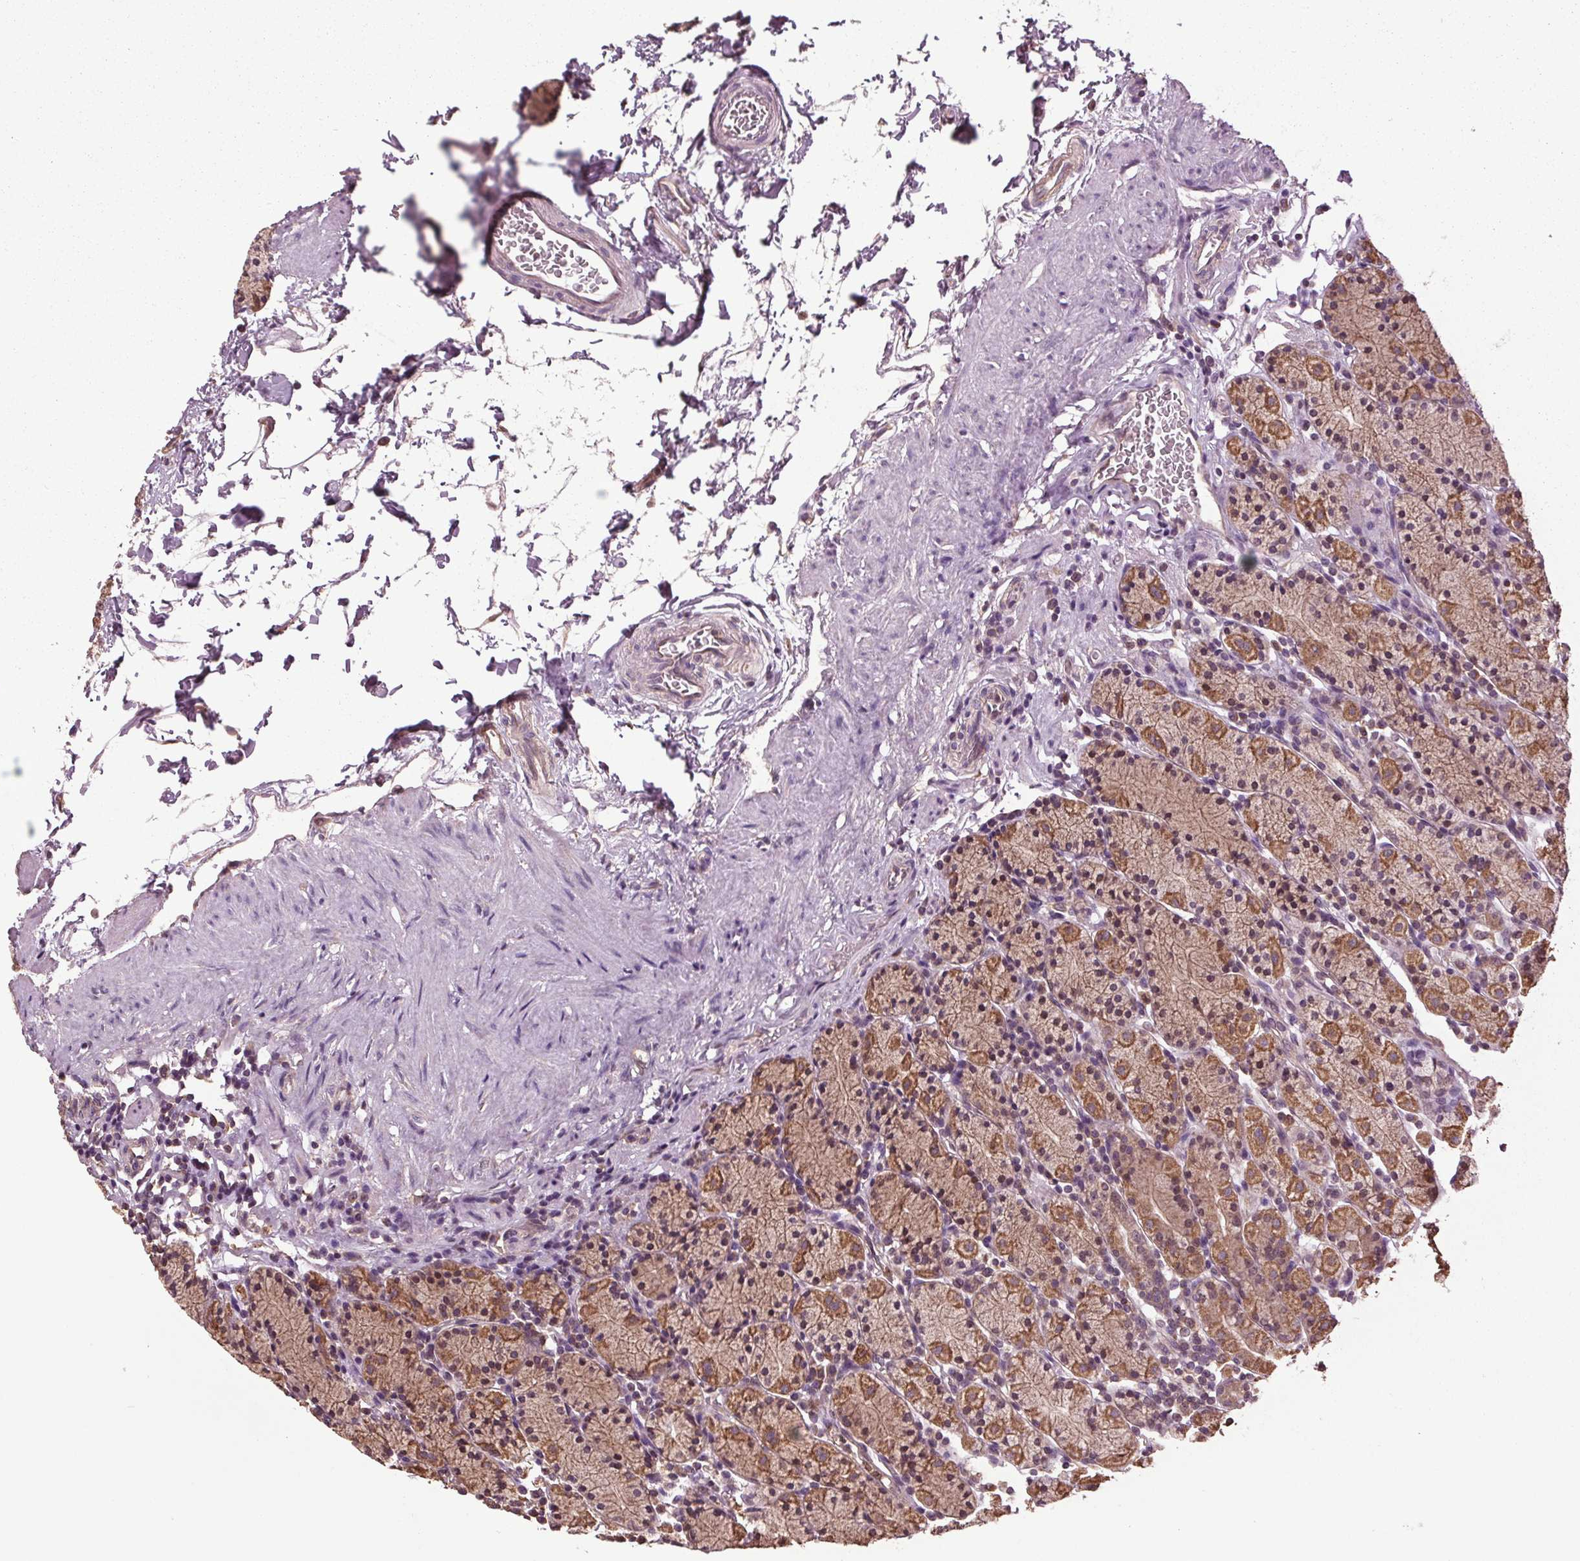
{"staining": {"intensity": "moderate", "quantity": "25%-75%", "location": "cytoplasmic/membranous"}, "tissue": "stomach", "cell_type": "Glandular cells", "image_type": "normal", "snomed": [{"axis": "morphology", "description": "Normal tissue, NOS"}, {"axis": "topography", "description": "Stomach, upper"}, {"axis": "topography", "description": "Stomach"}], "caption": "Glandular cells show medium levels of moderate cytoplasmic/membranous expression in approximately 25%-75% of cells in unremarkable human stomach. The protein of interest is shown in brown color, while the nuclei are stained blue.", "gene": "RNPEP", "patient": {"sex": "male", "age": 62}}